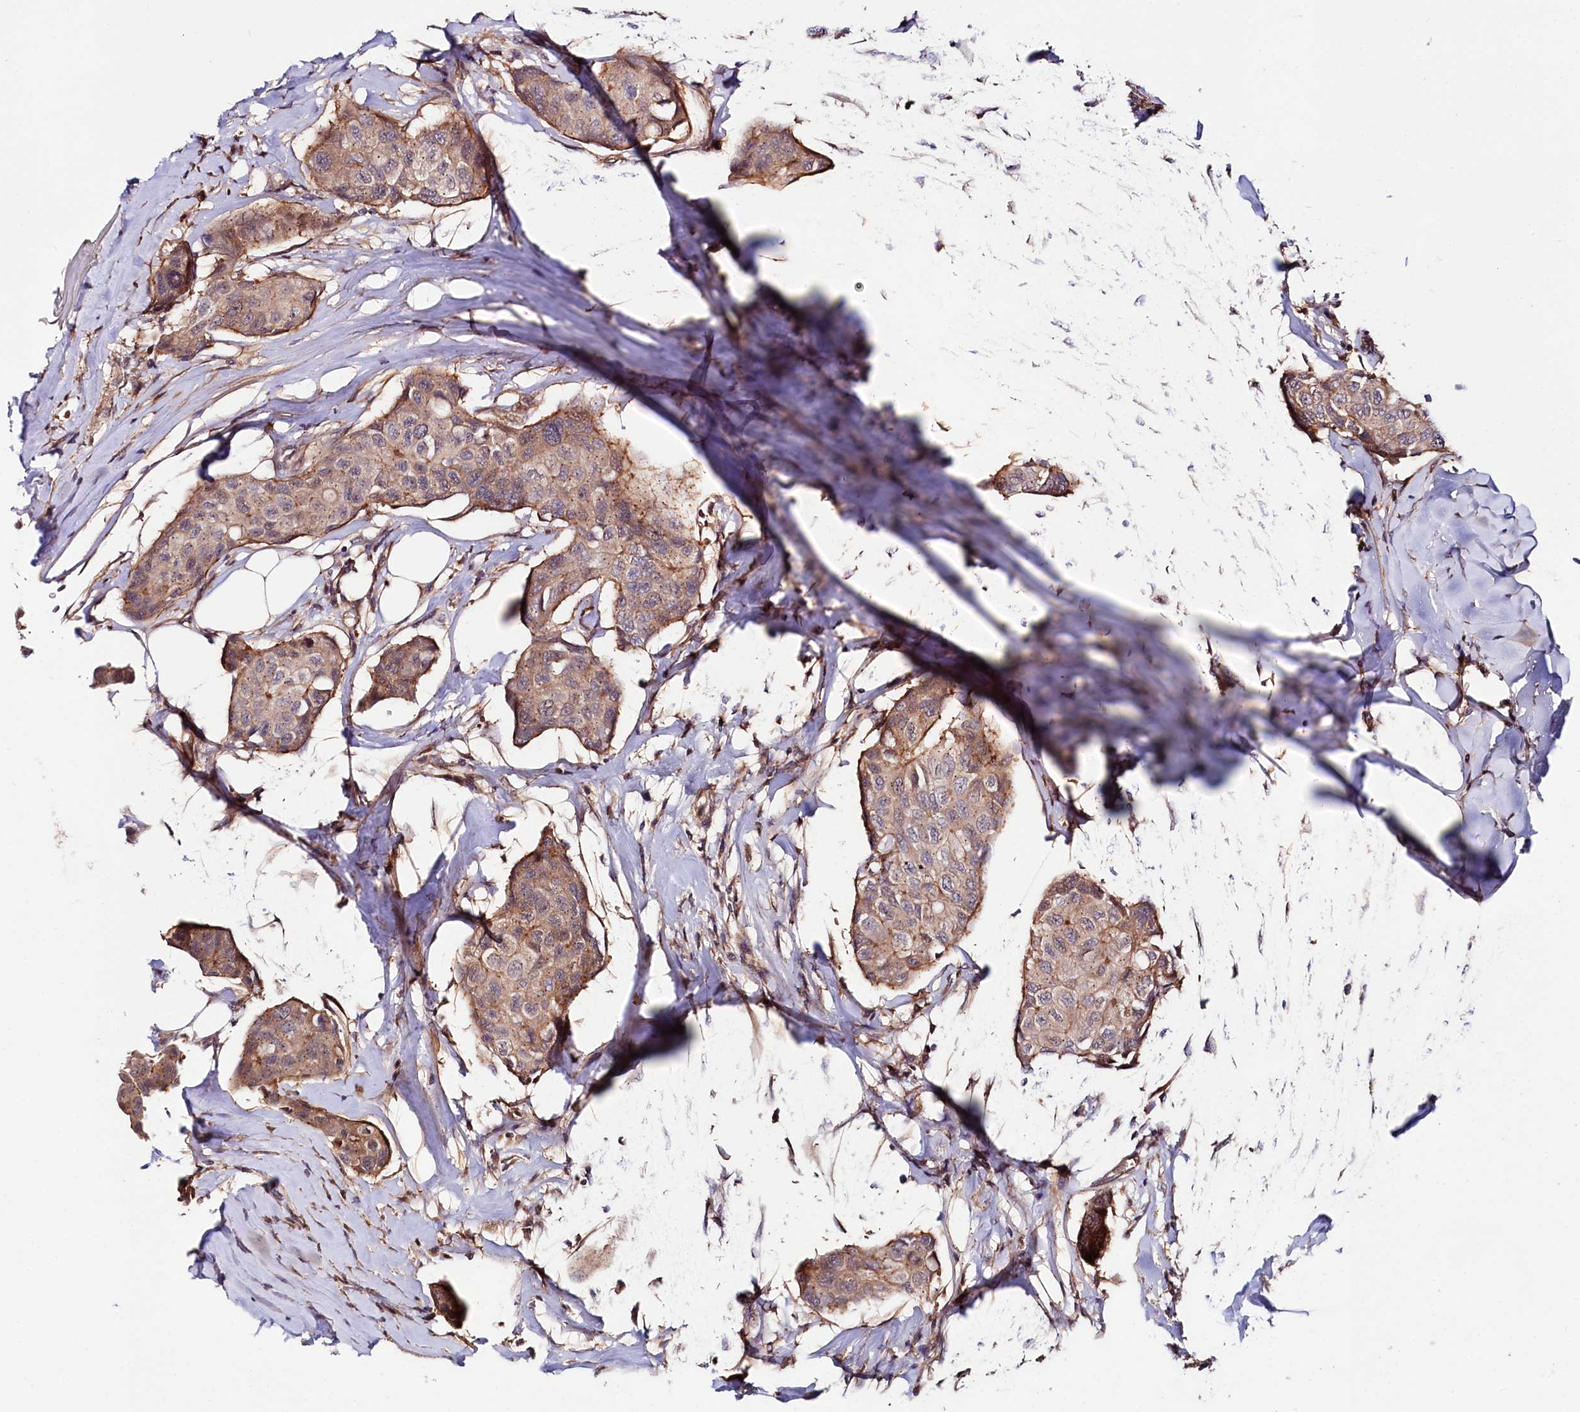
{"staining": {"intensity": "moderate", "quantity": ">75%", "location": "cytoplasmic/membranous"}, "tissue": "breast cancer", "cell_type": "Tumor cells", "image_type": "cancer", "snomed": [{"axis": "morphology", "description": "Duct carcinoma"}, {"axis": "topography", "description": "Breast"}], "caption": "Moderate cytoplasmic/membranous protein positivity is present in about >75% of tumor cells in breast cancer (infiltrating ductal carcinoma). (DAB (3,3'-diaminobenzidine) IHC, brown staining for protein, blue staining for nuclei).", "gene": "NEDD1", "patient": {"sex": "female", "age": 80}}